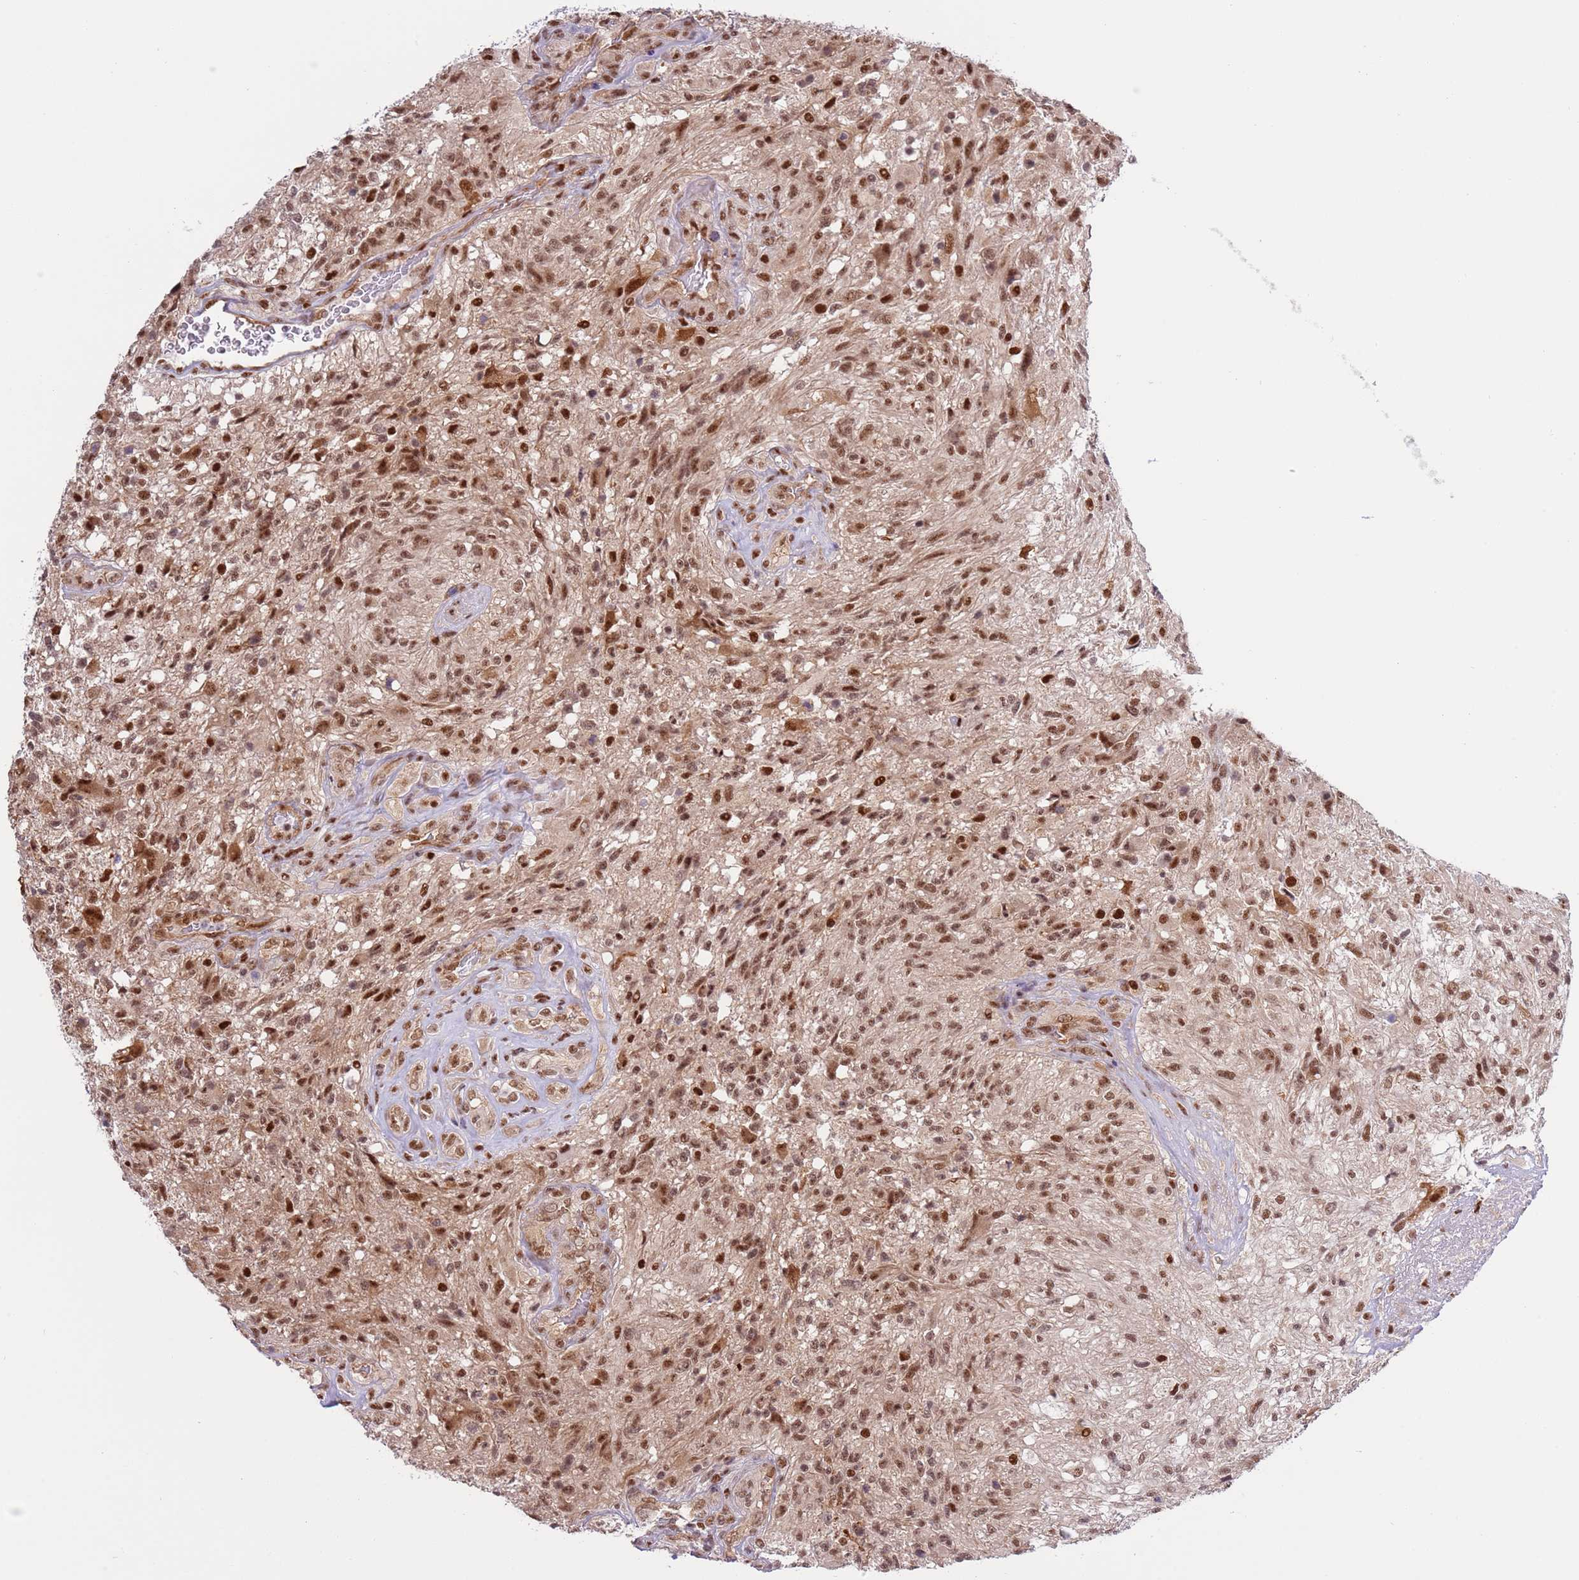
{"staining": {"intensity": "moderate", "quantity": ">75%", "location": "nuclear"}, "tissue": "glioma", "cell_type": "Tumor cells", "image_type": "cancer", "snomed": [{"axis": "morphology", "description": "Glioma, malignant, High grade"}, {"axis": "topography", "description": "Brain"}], "caption": "Immunohistochemical staining of glioma shows medium levels of moderate nuclear protein expression in approximately >75% of tumor cells.", "gene": "PRPF6", "patient": {"sex": "male", "age": 56}}